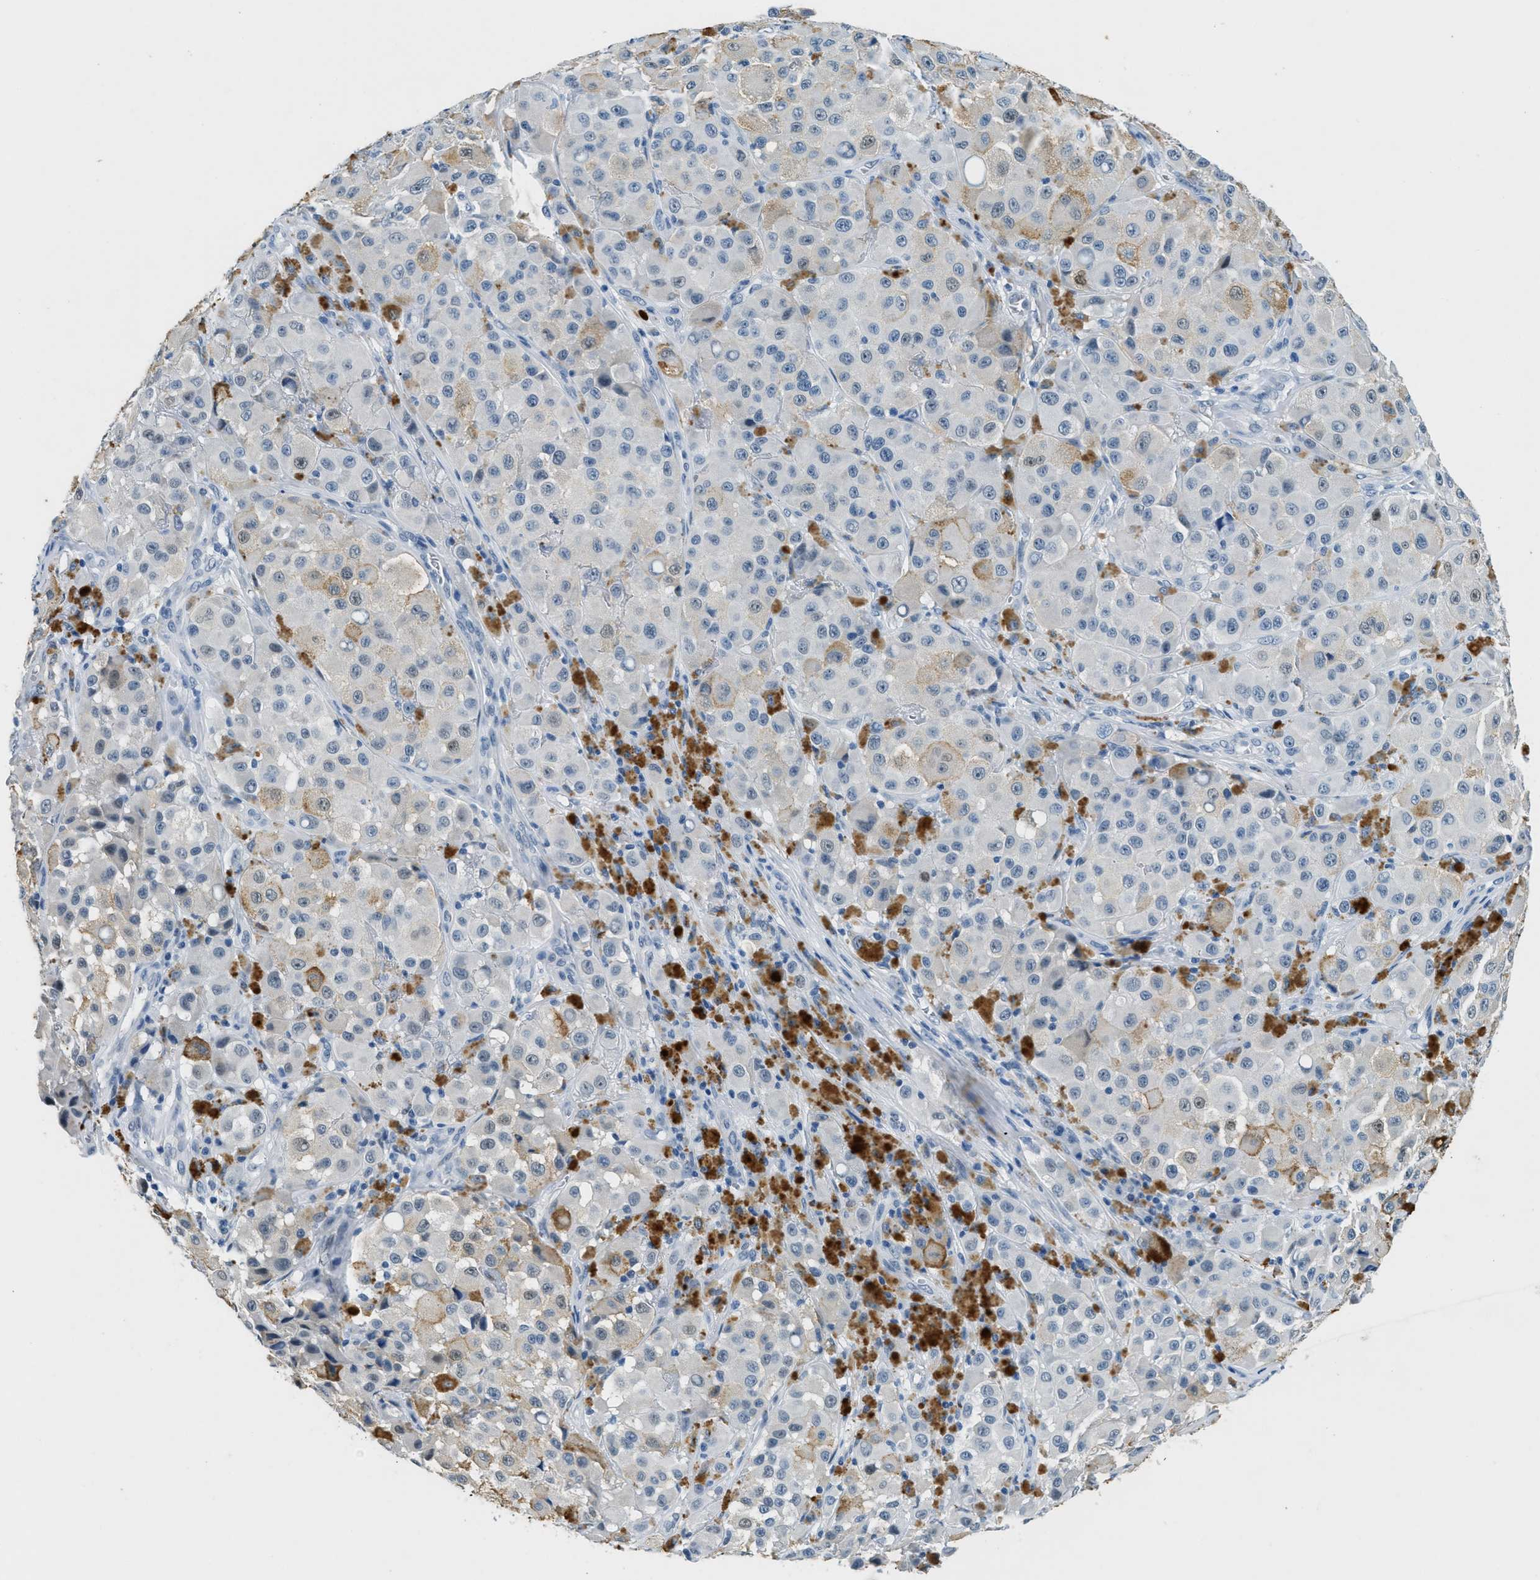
{"staining": {"intensity": "weak", "quantity": "25%-75%", "location": "cytoplasmic/membranous"}, "tissue": "melanoma", "cell_type": "Tumor cells", "image_type": "cancer", "snomed": [{"axis": "morphology", "description": "Malignant melanoma, NOS"}, {"axis": "topography", "description": "Skin"}], "caption": "This image exhibits immunohistochemistry (IHC) staining of human malignant melanoma, with low weak cytoplasmic/membranous staining in approximately 25%-75% of tumor cells.", "gene": "CFAP20", "patient": {"sex": "male", "age": 84}}